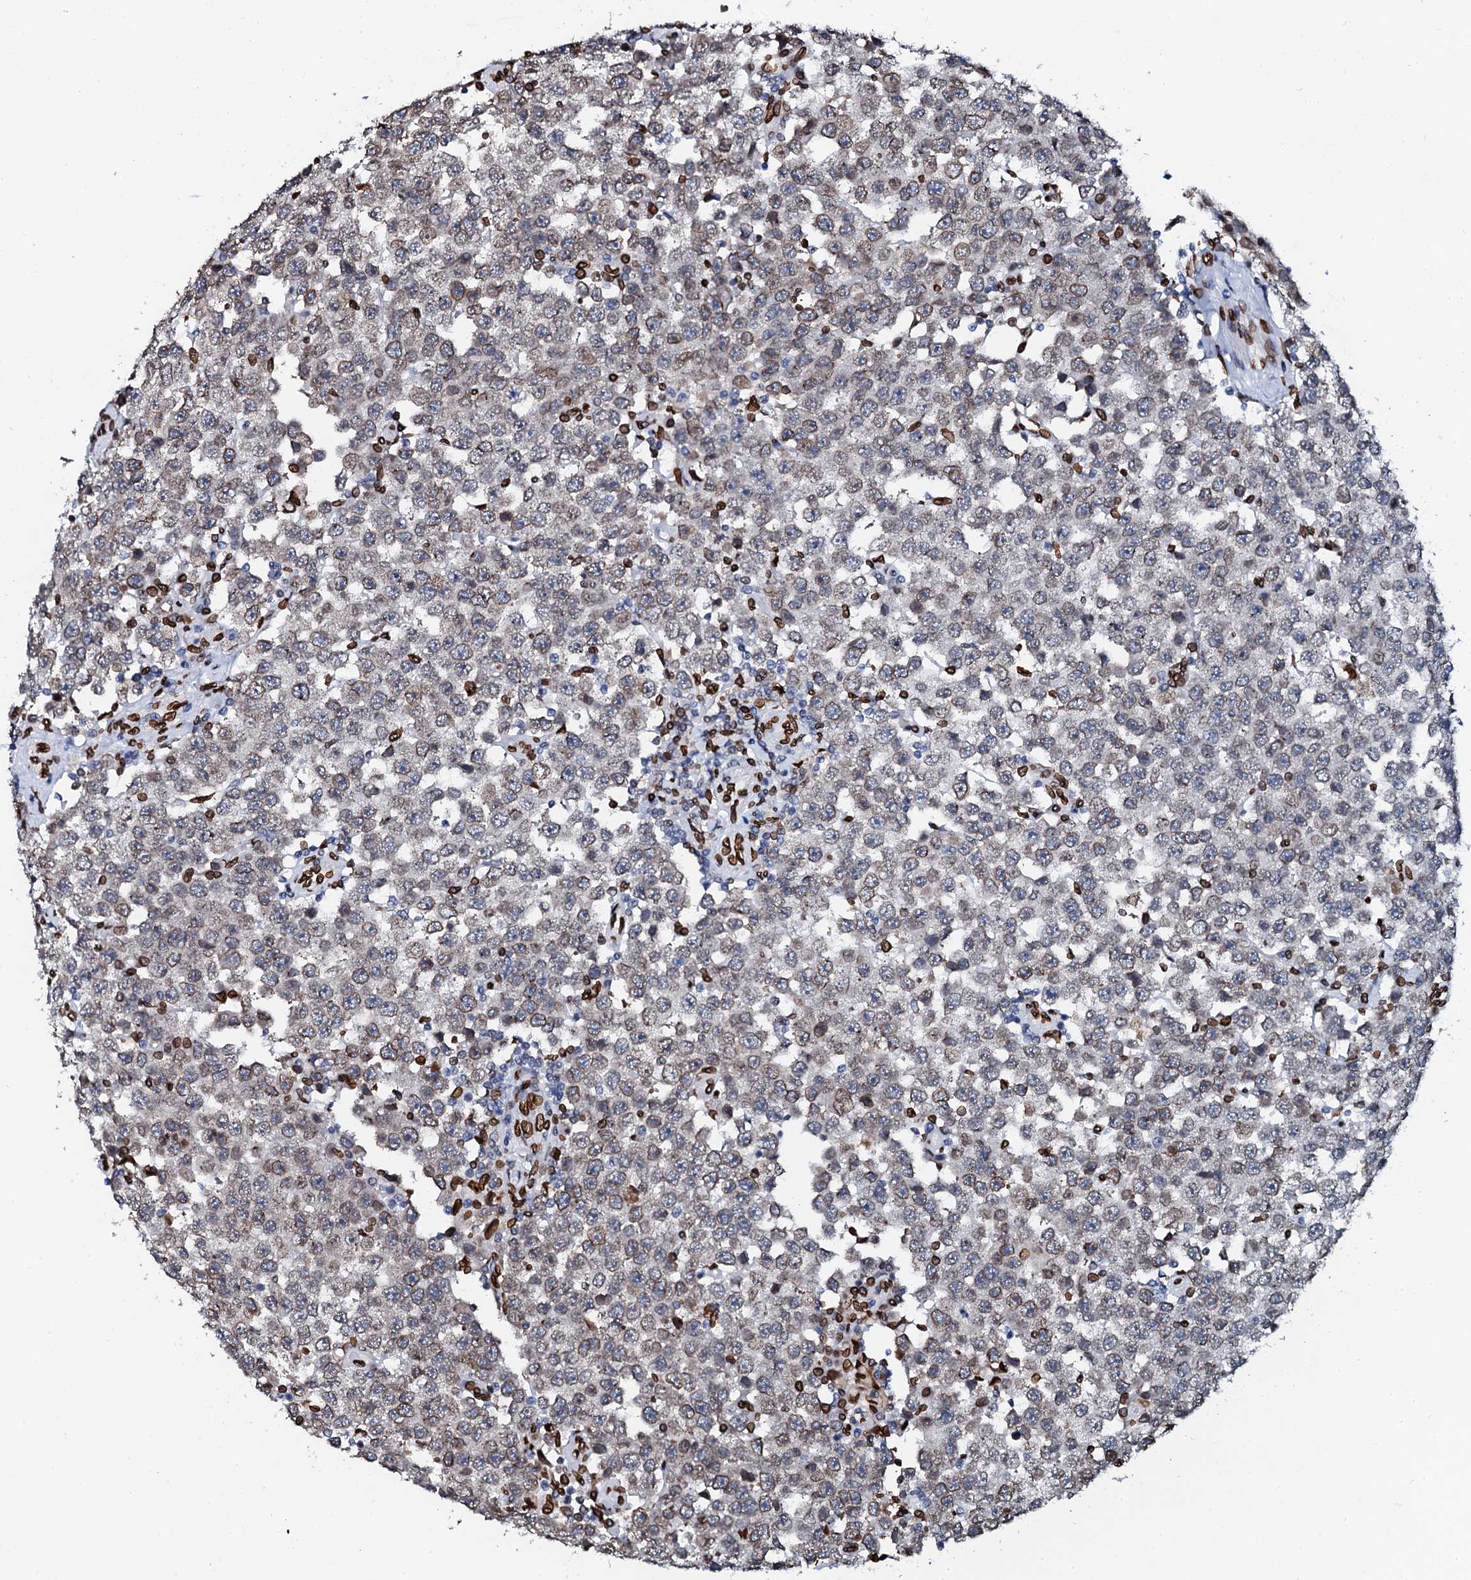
{"staining": {"intensity": "moderate", "quantity": "25%-75%", "location": "cytoplasmic/membranous,nuclear"}, "tissue": "testis cancer", "cell_type": "Tumor cells", "image_type": "cancer", "snomed": [{"axis": "morphology", "description": "Seminoma, NOS"}, {"axis": "topography", "description": "Testis"}], "caption": "This is a photomicrograph of immunohistochemistry staining of testis seminoma, which shows moderate positivity in the cytoplasmic/membranous and nuclear of tumor cells.", "gene": "KATNAL2", "patient": {"sex": "male", "age": 28}}